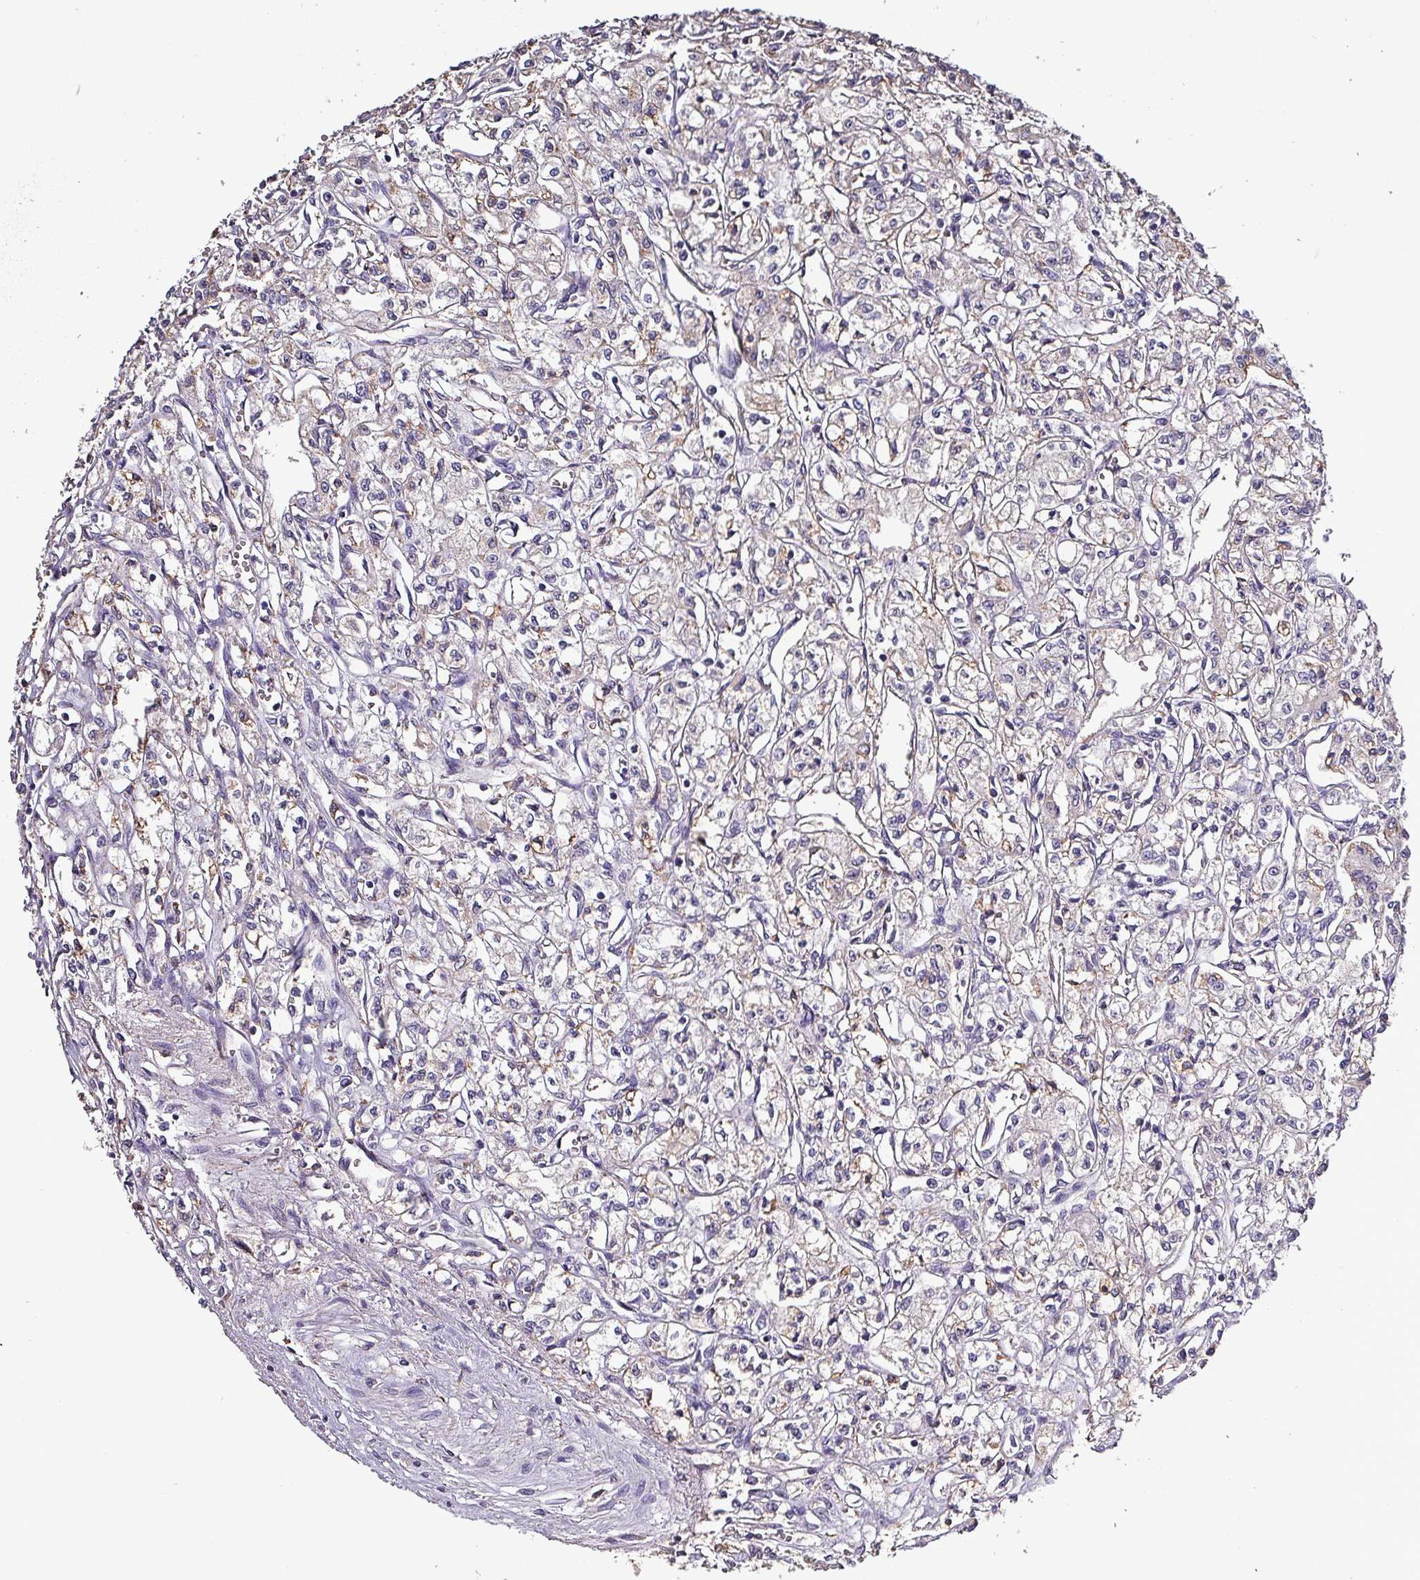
{"staining": {"intensity": "weak", "quantity": "25%-75%", "location": "cytoplasmic/membranous"}, "tissue": "renal cancer", "cell_type": "Tumor cells", "image_type": "cancer", "snomed": [{"axis": "morphology", "description": "Adenocarcinoma, NOS"}, {"axis": "topography", "description": "Kidney"}], "caption": "Immunohistochemistry (IHC) photomicrograph of neoplastic tissue: human renal adenocarcinoma stained using immunohistochemistry (IHC) reveals low levels of weak protein expression localized specifically in the cytoplasmic/membranous of tumor cells, appearing as a cytoplasmic/membranous brown color.", "gene": "HTRA4", "patient": {"sex": "male", "age": 56}}